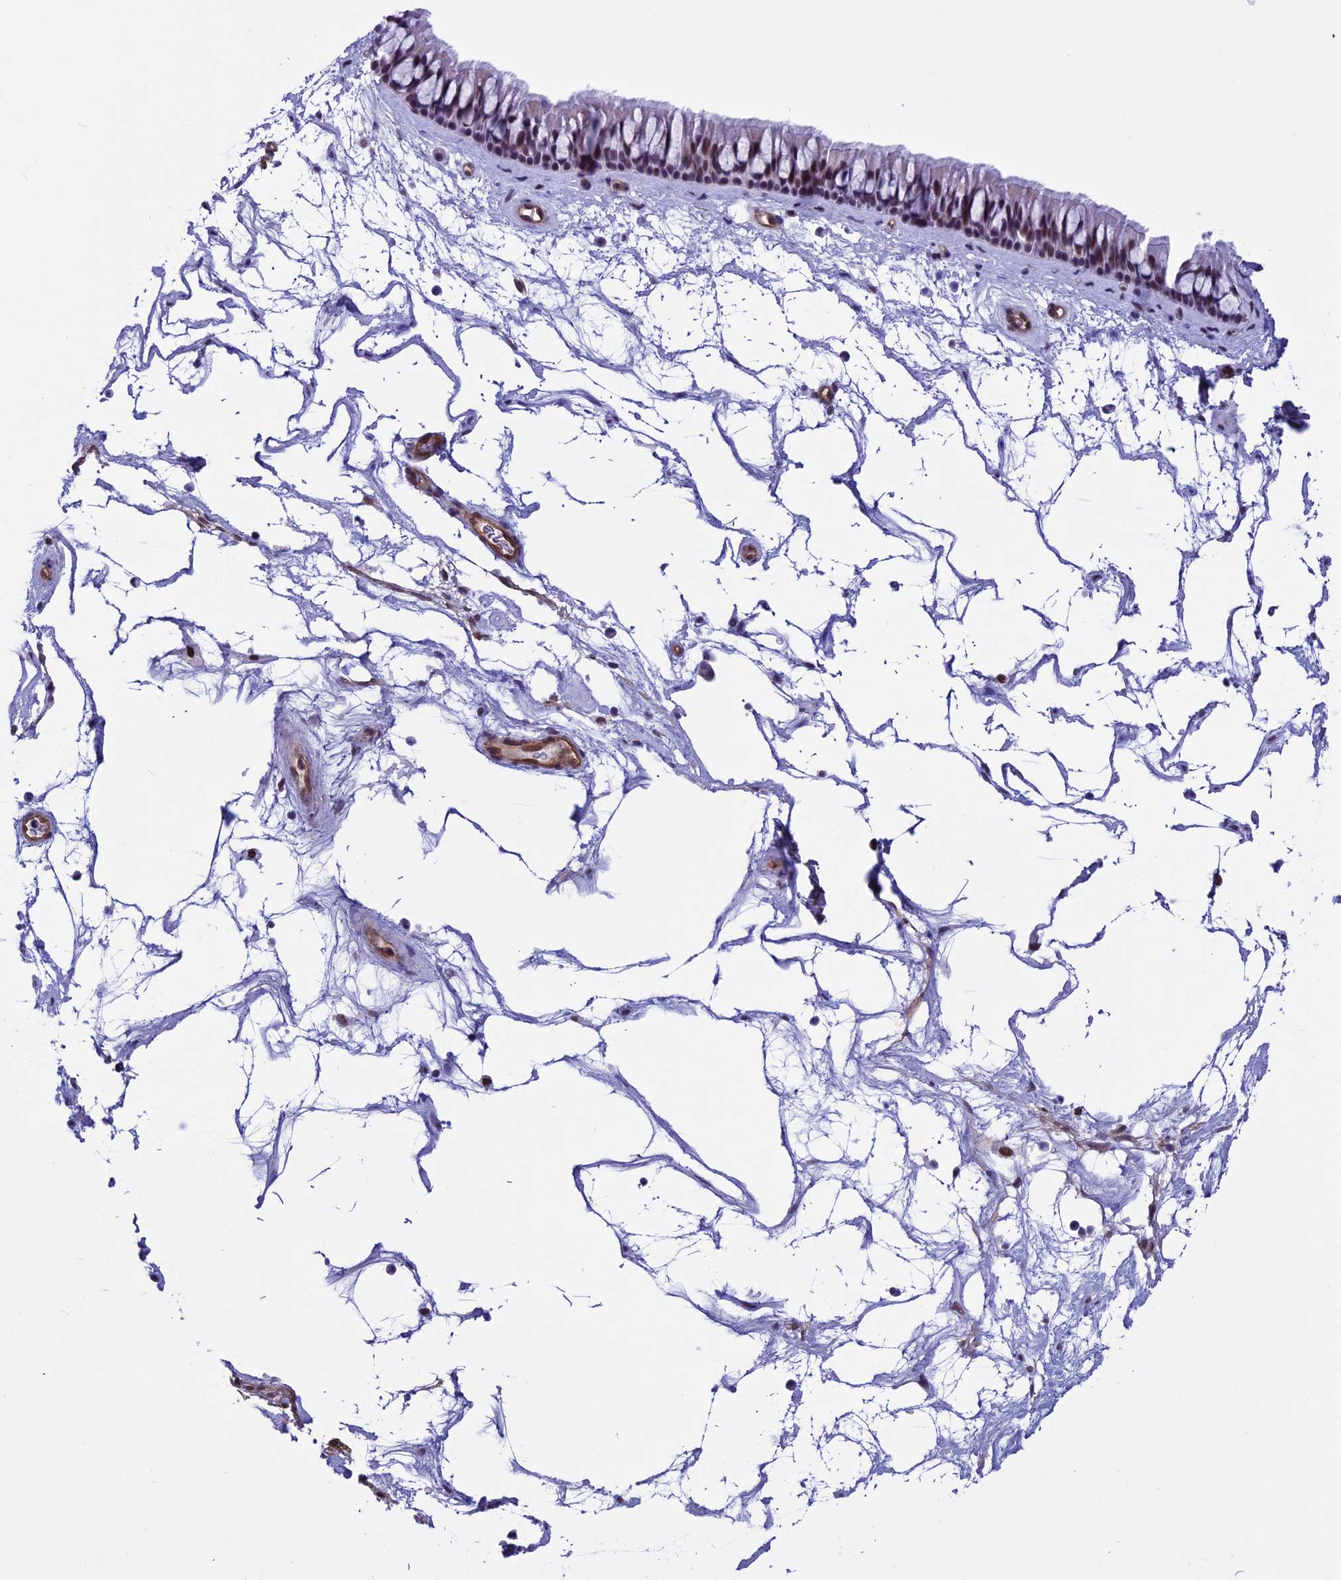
{"staining": {"intensity": "moderate", "quantity": "25%-75%", "location": "nuclear"}, "tissue": "nasopharynx", "cell_type": "Respiratory epithelial cells", "image_type": "normal", "snomed": [{"axis": "morphology", "description": "Normal tissue, NOS"}, {"axis": "topography", "description": "Nasopharynx"}], "caption": "Brown immunohistochemical staining in unremarkable human nasopharynx displays moderate nuclear staining in about 25%-75% of respiratory epithelial cells.", "gene": "NIPBL", "patient": {"sex": "male", "age": 64}}